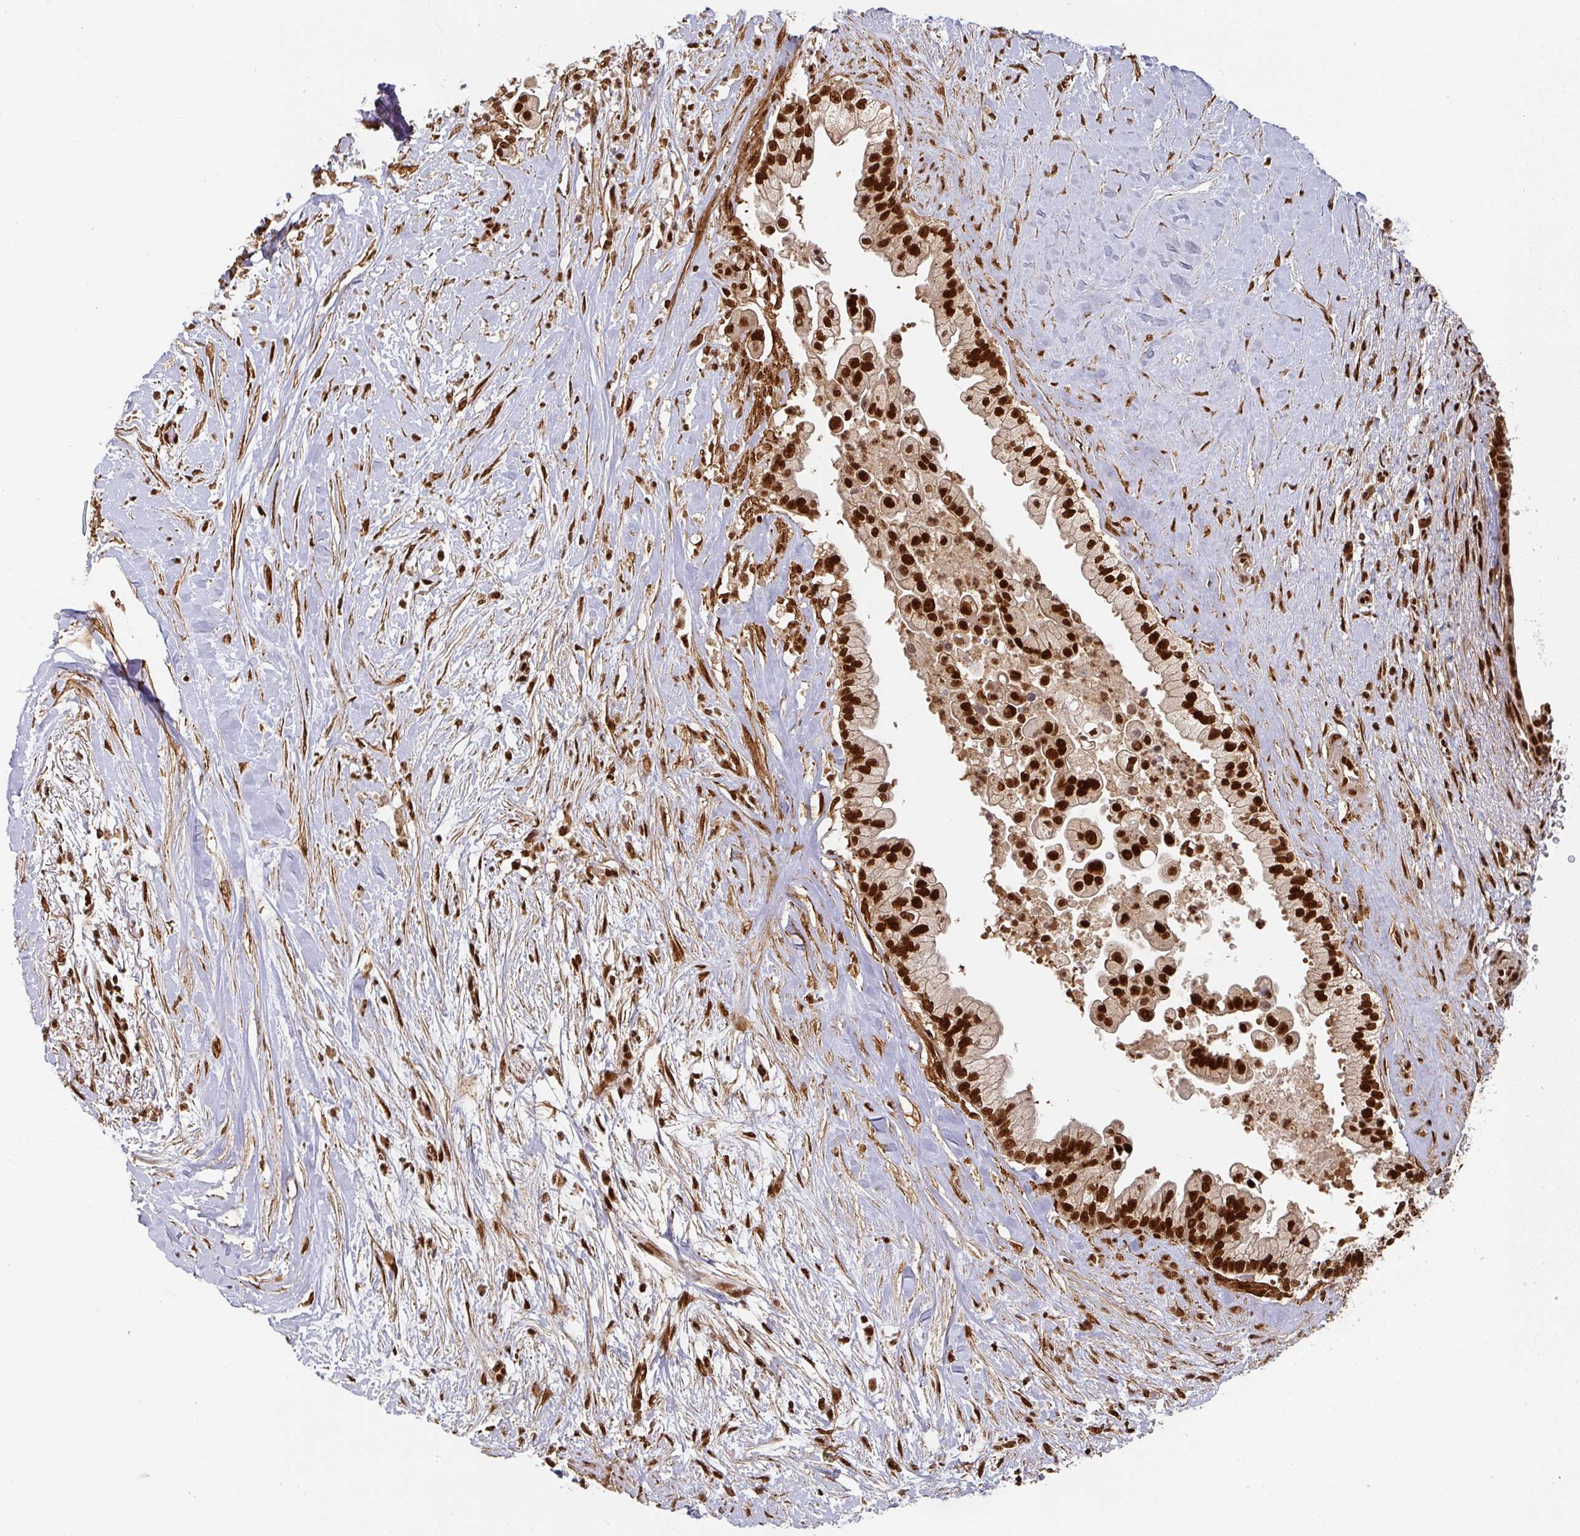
{"staining": {"intensity": "strong", "quantity": ">75%", "location": "nuclear"}, "tissue": "pancreatic cancer", "cell_type": "Tumor cells", "image_type": "cancer", "snomed": [{"axis": "morphology", "description": "Adenocarcinoma, NOS"}, {"axis": "topography", "description": "Pancreas"}], "caption": "Immunohistochemical staining of pancreatic cancer reveals strong nuclear protein staining in about >75% of tumor cells.", "gene": "DIDO1", "patient": {"sex": "female", "age": 69}}